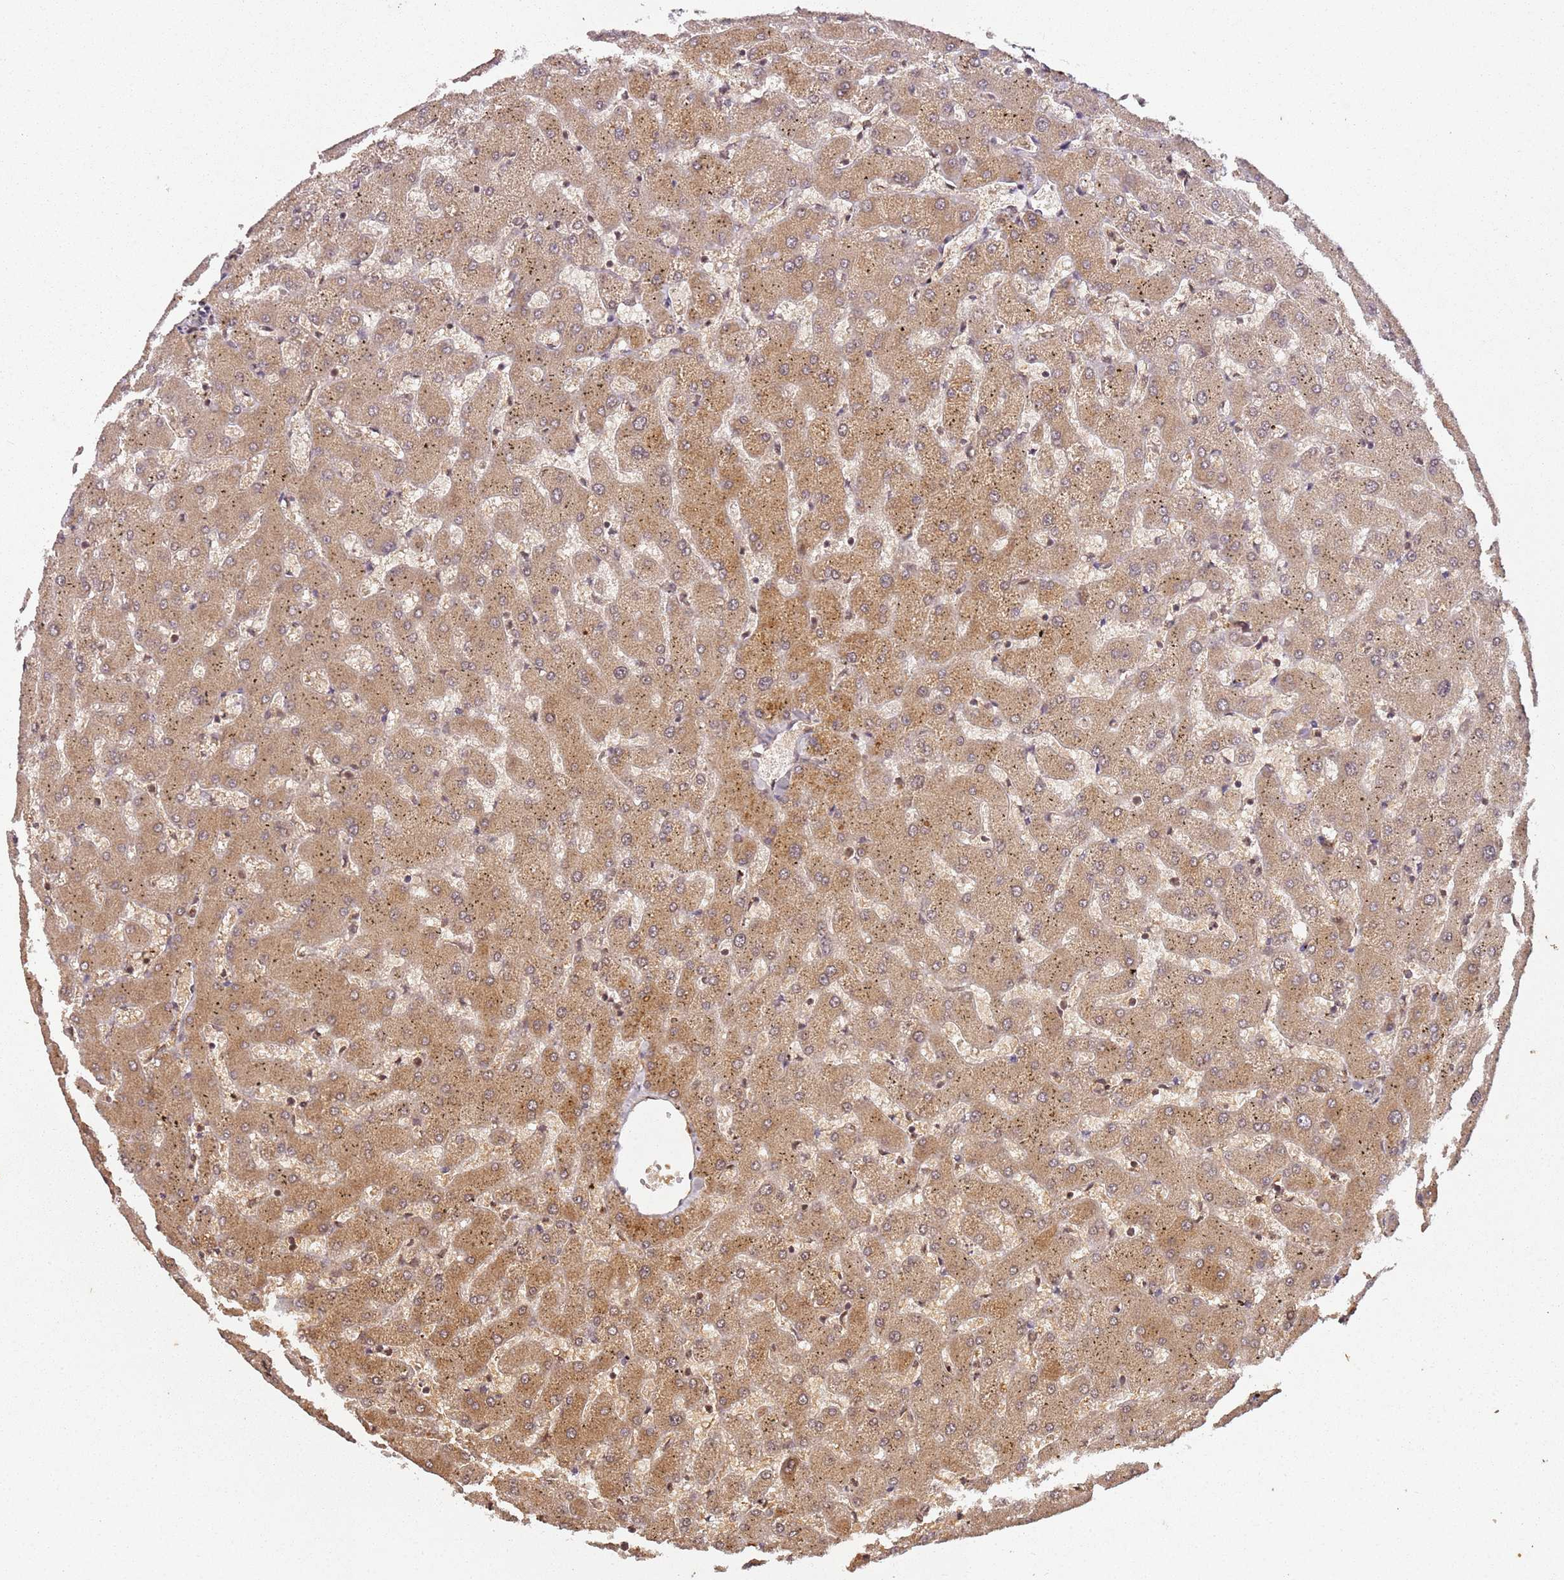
{"staining": {"intensity": "weak", "quantity": "25%-75%", "location": "cytoplasmic/membranous,nuclear"}, "tissue": "liver", "cell_type": "Cholangiocytes", "image_type": "normal", "snomed": [{"axis": "morphology", "description": "Normal tissue, NOS"}, {"axis": "topography", "description": "Liver"}], "caption": "Immunohistochemistry (IHC) (DAB (3,3'-diaminobenzidine)) staining of benign human liver displays weak cytoplasmic/membranous,nuclear protein staining in about 25%-75% of cholangiocytes. (Brightfield microscopy of DAB IHC at high magnification).", "gene": "COL1A2", "patient": {"sex": "female", "age": 63}}